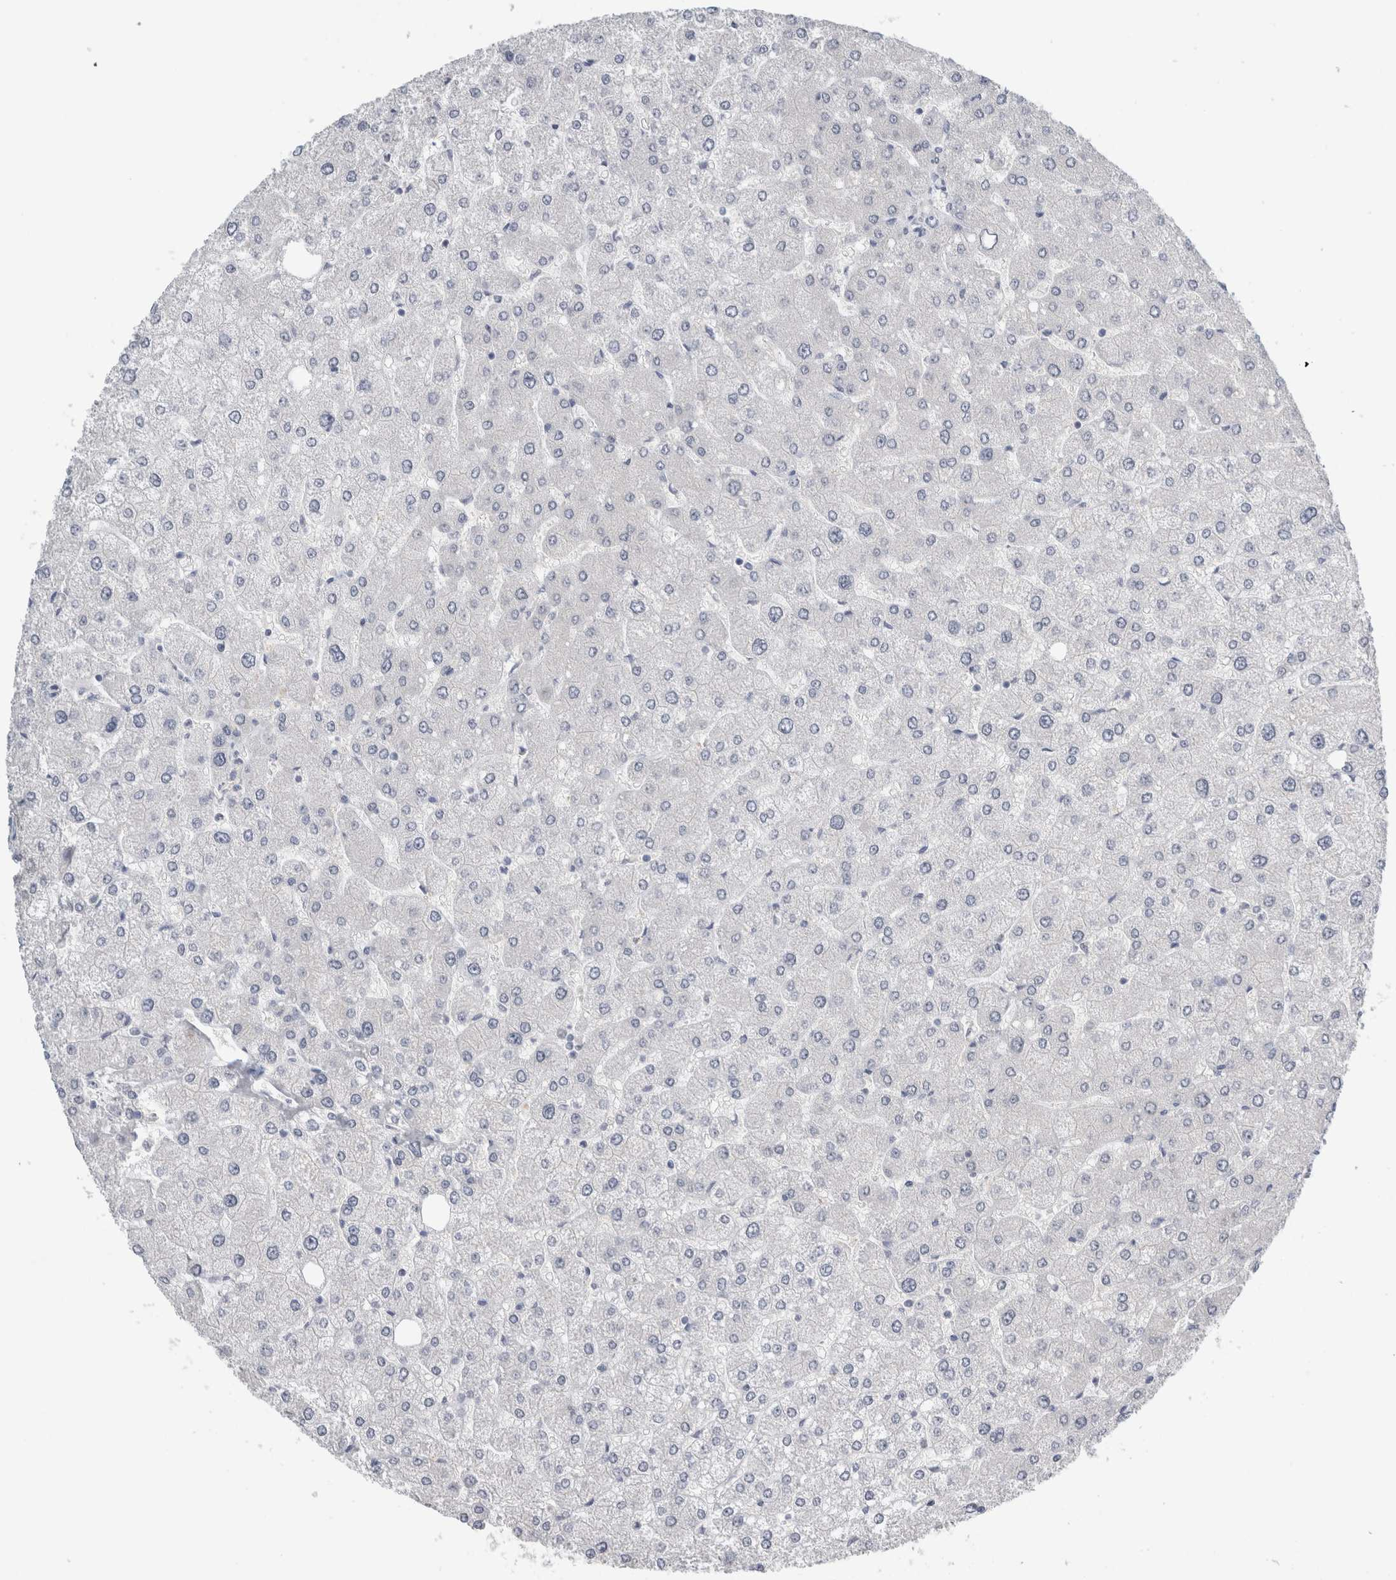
{"staining": {"intensity": "negative", "quantity": "none", "location": "none"}, "tissue": "liver", "cell_type": "Cholangiocytes", "image_type": "normal", "snomed": [{"axis": "morphology", "description": "Normal tissue, NOS"}, {"axis": "topography", "description": "Liver"}], "caption": "The IHC photomicrograph has no significant staining in cholangiocytes of liver. The staining is performed using DAB (3,3'-diaminobenzidine) brown chromogen with nuclei counter-stained in using hematoxylin.", "gene": "CASP6", "patient": {"sex": "male", "age": 55}}